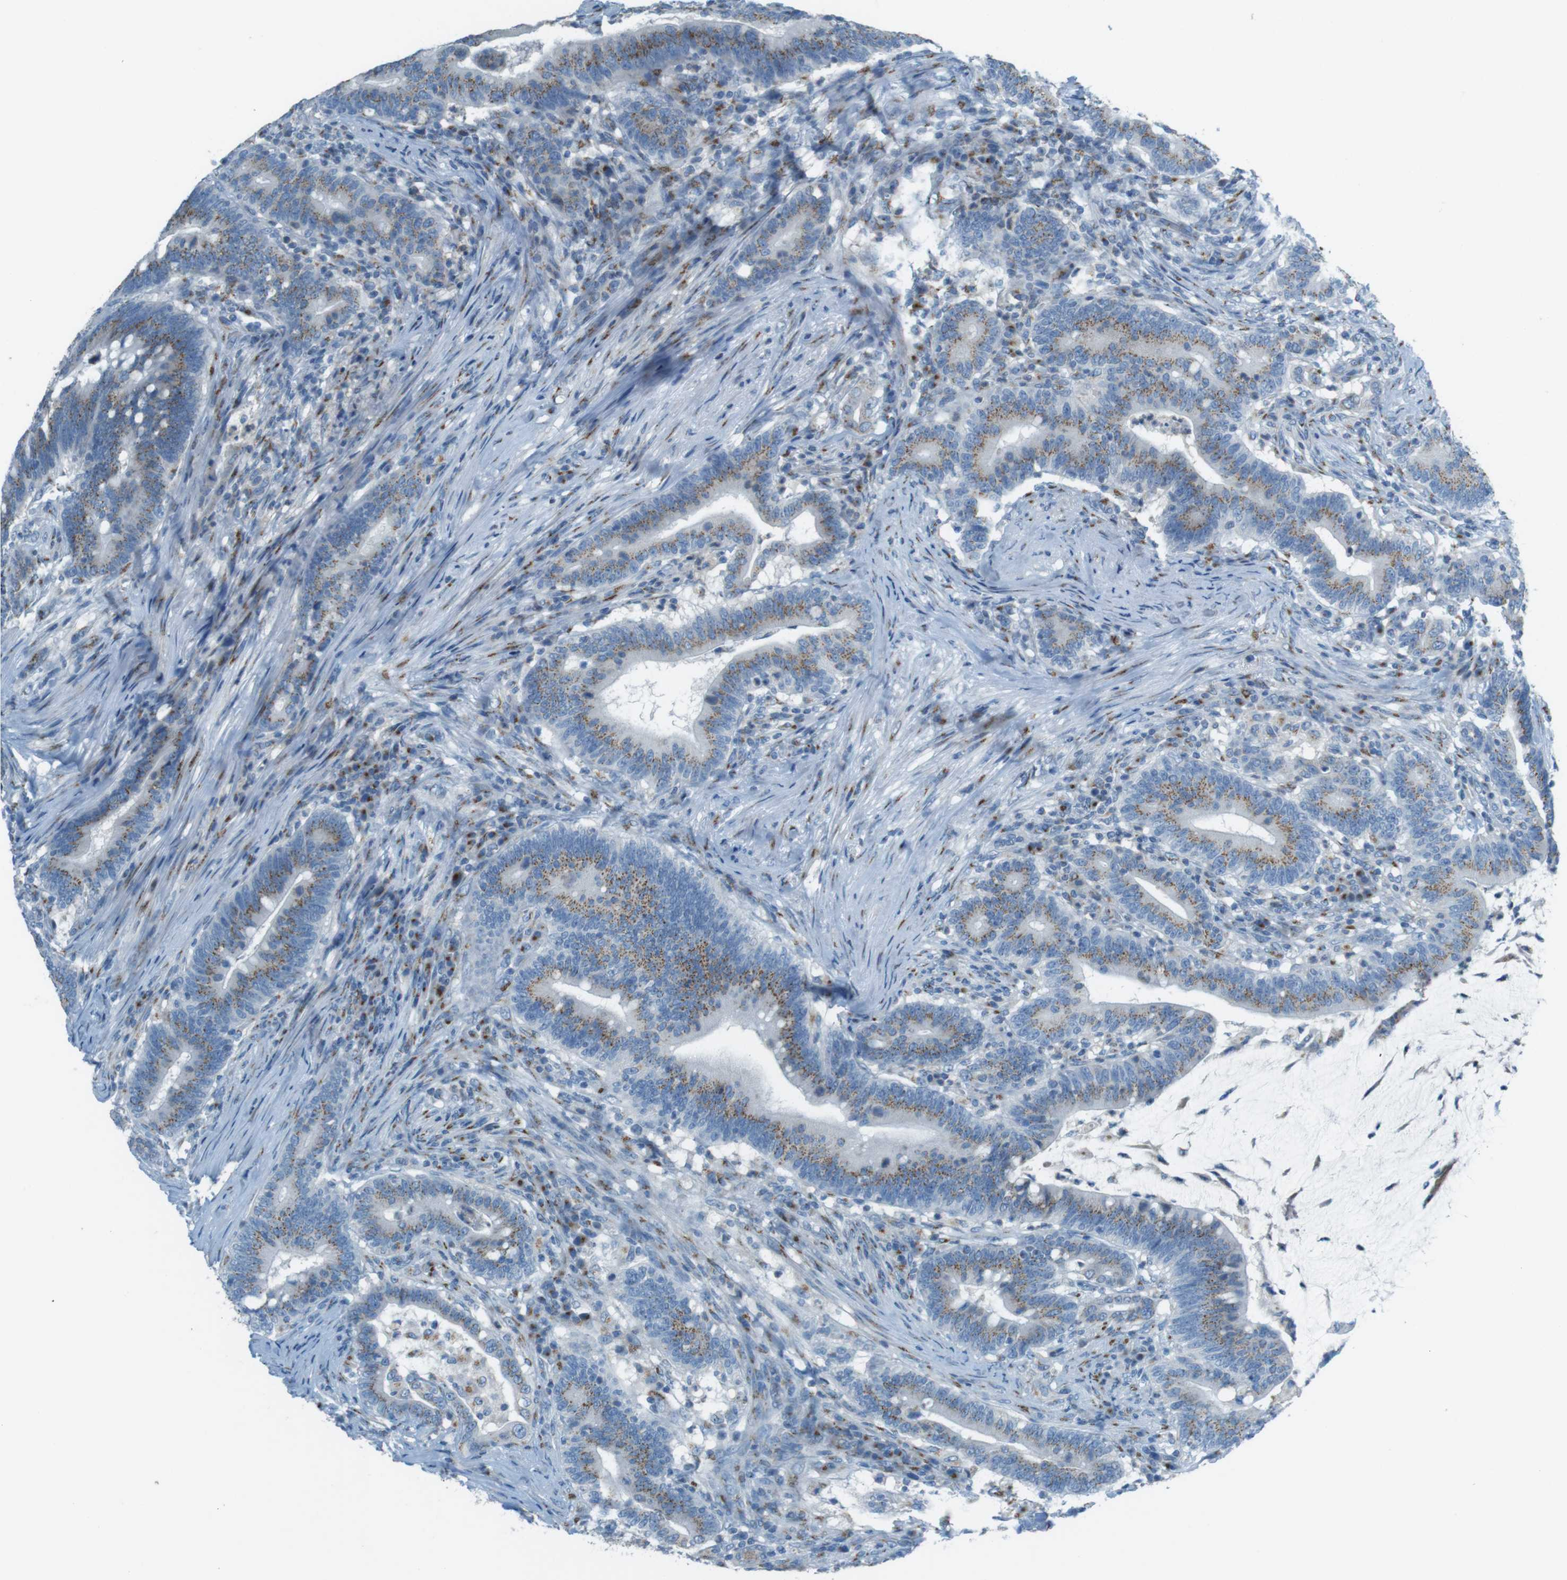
{"staining": {"intensity": "moderate", "quantity": ">75%", "location": "cytoplasmic/membranous"}, "tissue": "colorectal cancer", "cell_type": "Tumor cells", "image_type": "cancer", "snomed": [{"axis": "morphology", "description": "Normal tissue, NOS"}, {"axis": "morphology", "description": "Adenocarcinoma, NOS"}, {"axis": "topography", "description": "Colon"}], "caption": "Moderate cytoplasmic/membranous expression is seen in approximately >75% of tumor cells in colorectal adenocarcinoma.", "gene": "TXNDC15", "patient": {"sex": "female", "age": 66}}